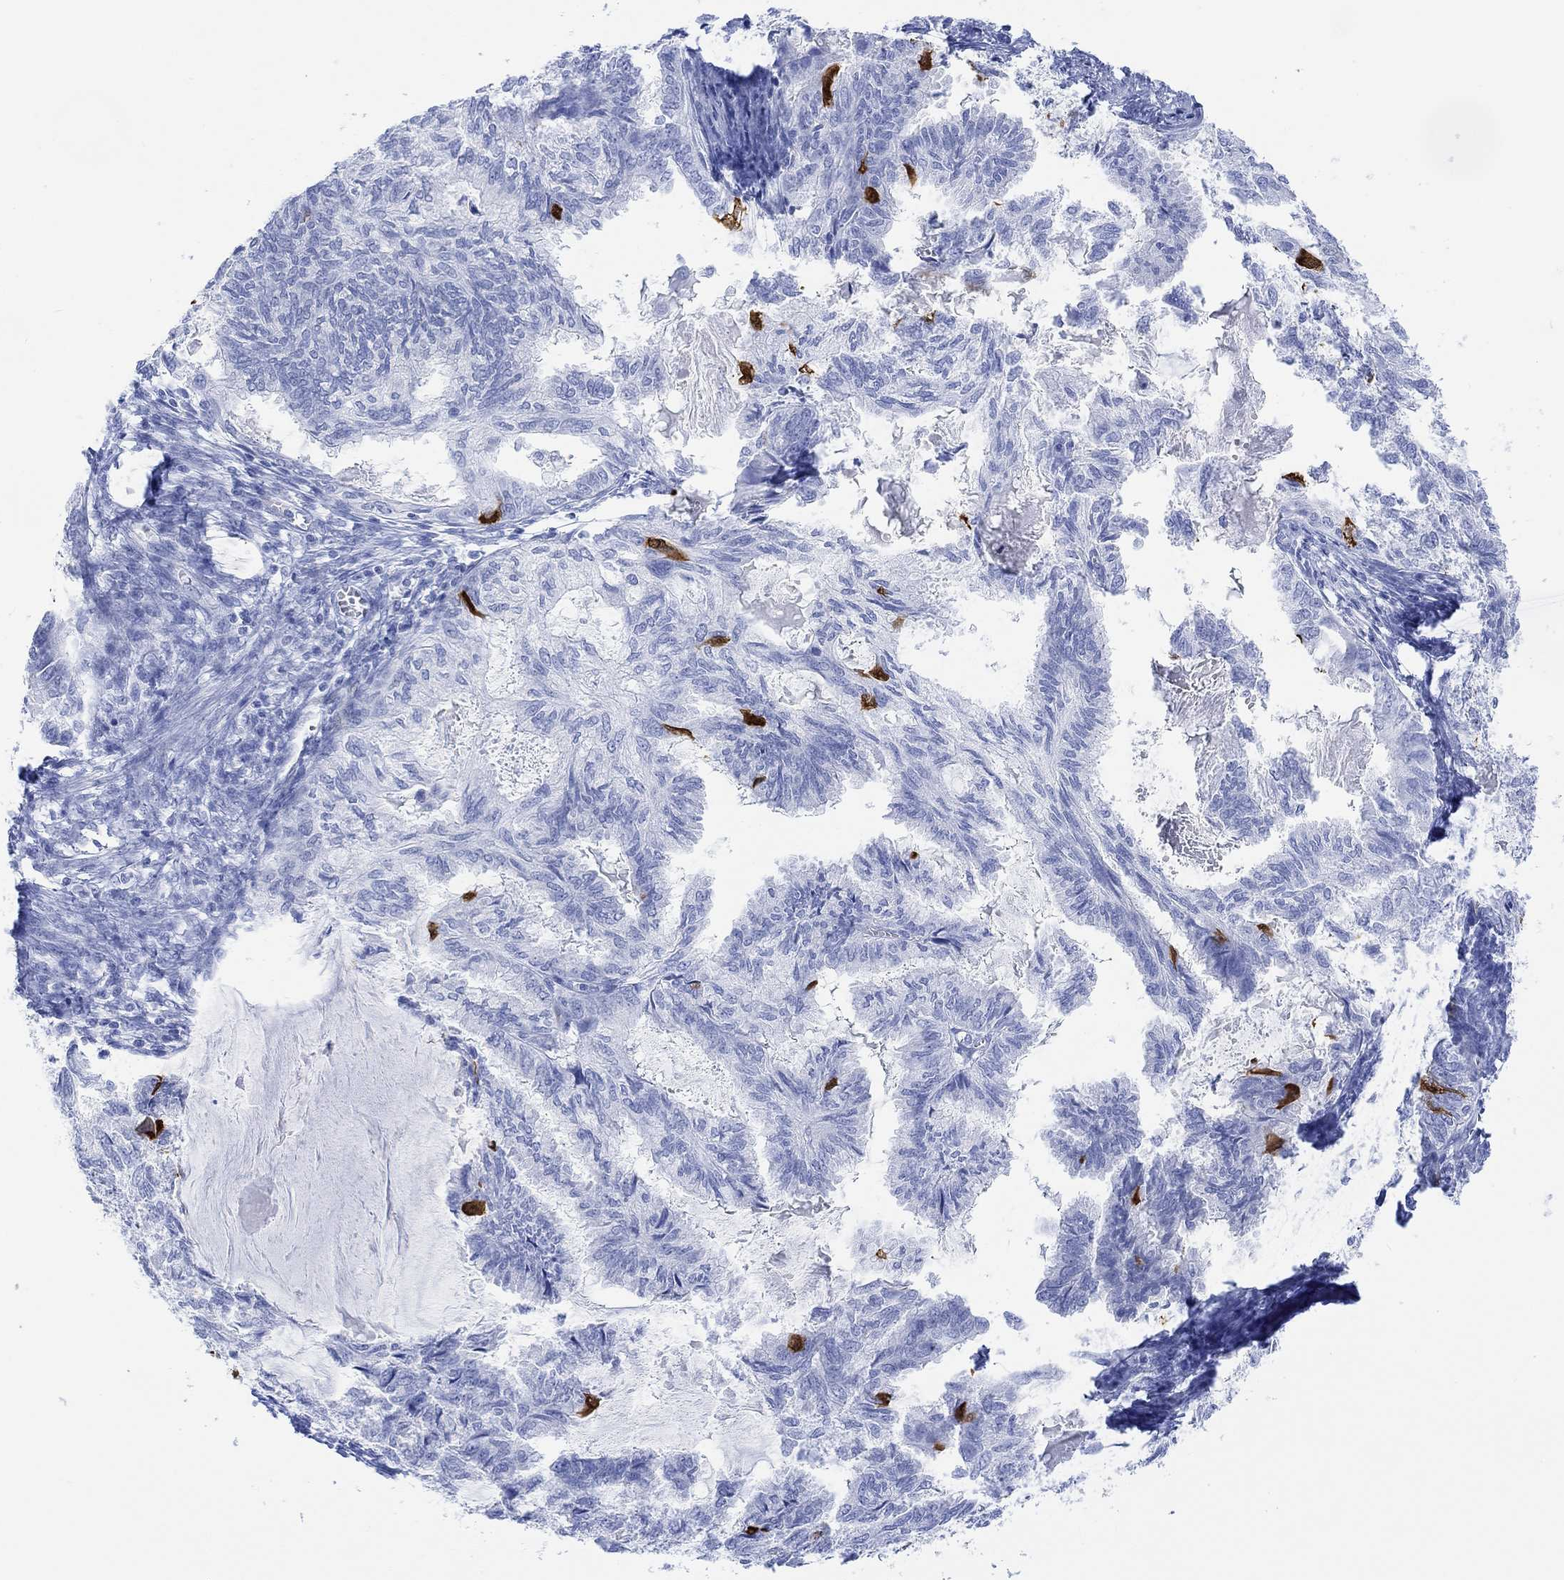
{"staining": {"intensity": "strong", "quantity": "<25%", "location": "cytoplasmic/membranous,nuclear"}, "tissue": "endometrial cancer", "cell_type": "Tumor cells", "image_type": "cancer", "snomed": [{"axis": "morphology", "description": "Adenocarcinoma, NOS"}, {"axis": "topography", "description": "Endometrium"}], "caption": "Immunohistochemical staining of endometrial adenocarcinoma shows medium levels of strong cytoplasmic/membranous and nuclear positivity in approximately <25% of tumor cells.", "gene": "TPPP3", "patient": {"sex": "female", "age": 86}}